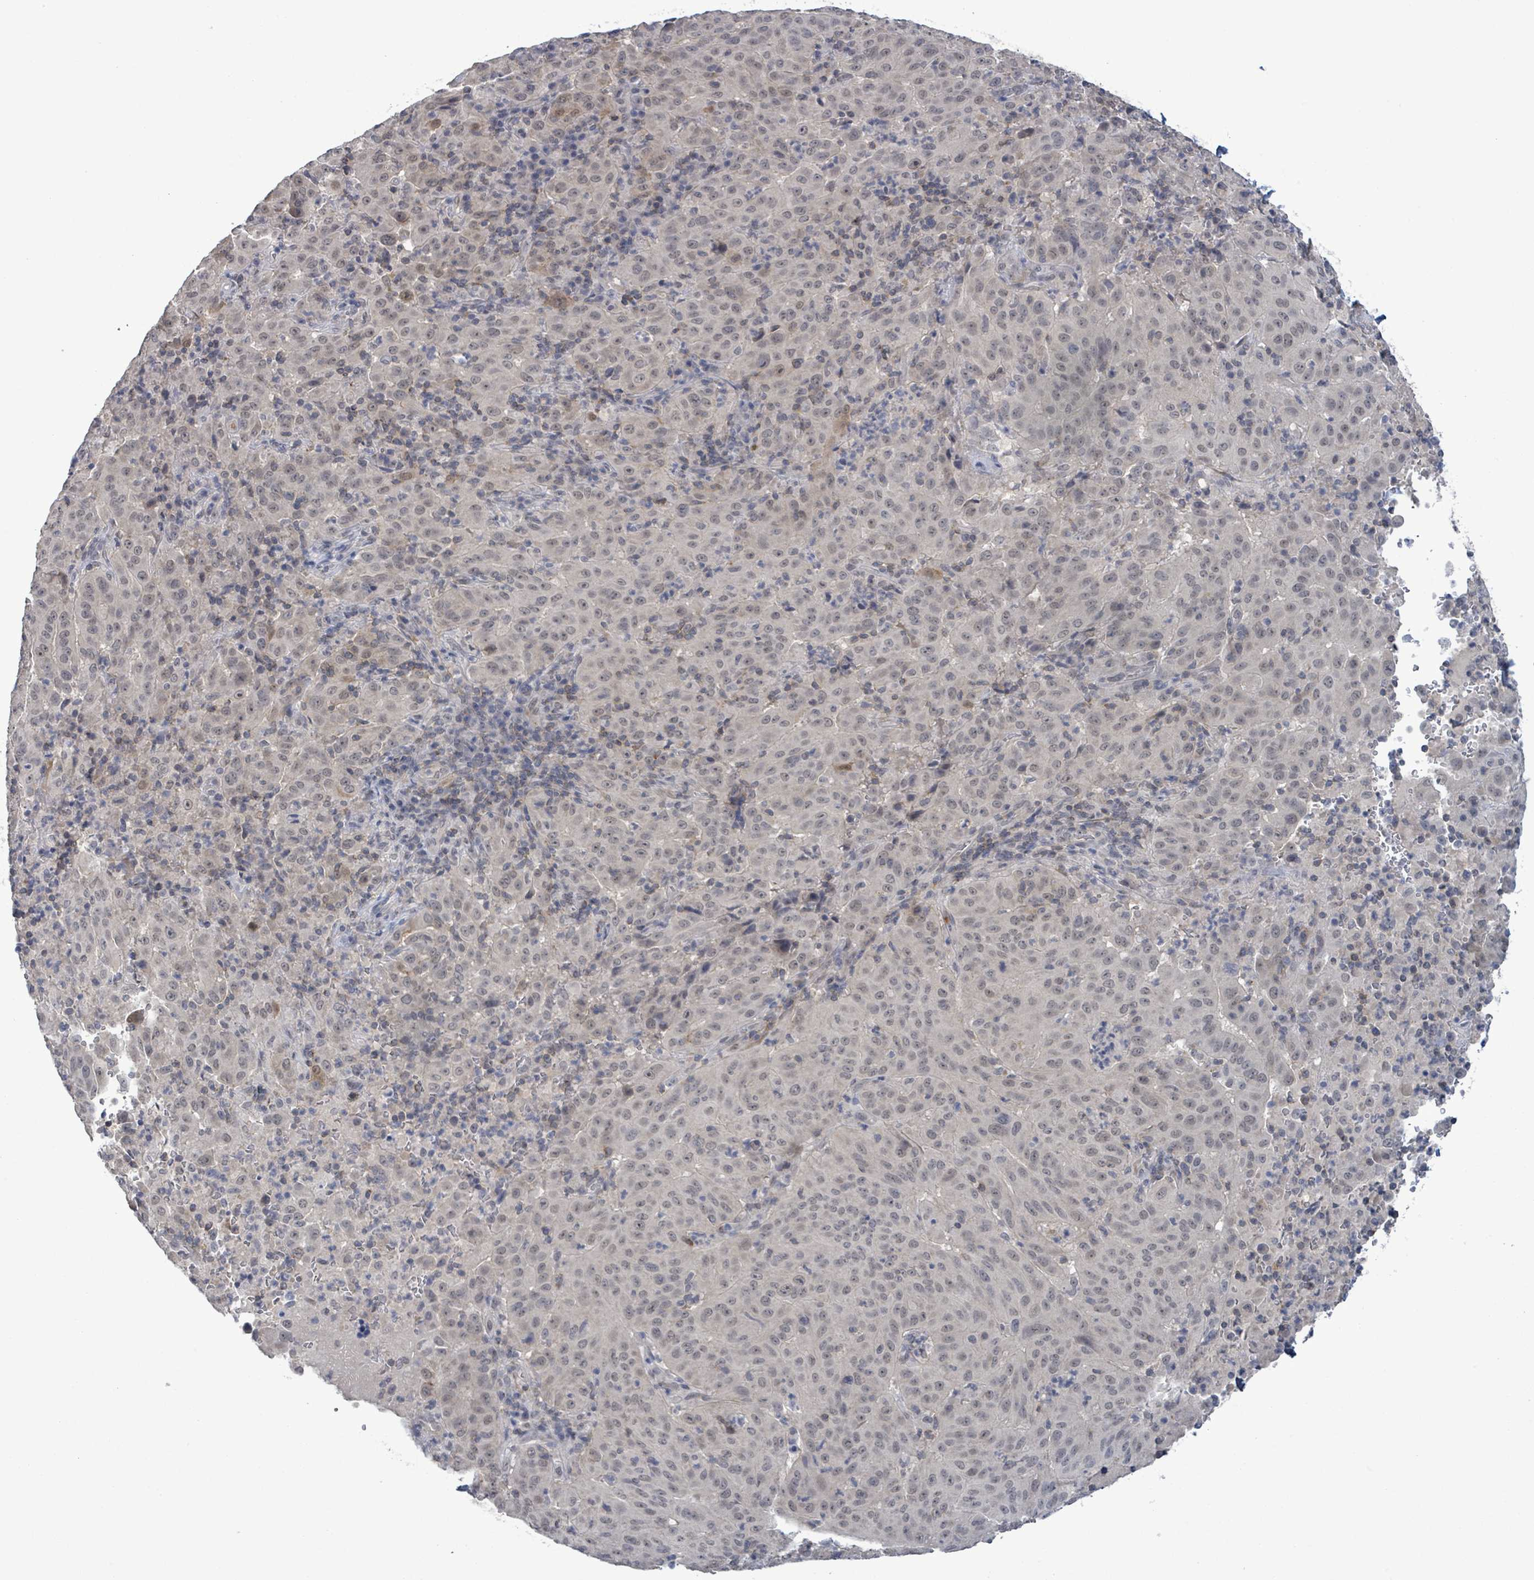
{"staining": {"intensity": "negative", "quantity": "none", "location": "none"}, "tissue": "pancreatic cancer", "cell_type": "Tumor cells", "image_type": "cancer", "snomed": [{"axis": "morphology", "description": "Adenocarcinoma, NOS"}, {"axis": "topography", "description": "Pancreas"}], "caption": "IHC of pancreatic cancer (adenocarcinoma) reveals no expression in tumor cells.", "gene": "AMMECR1", "patient": {"sex": "male", "age": 63}}